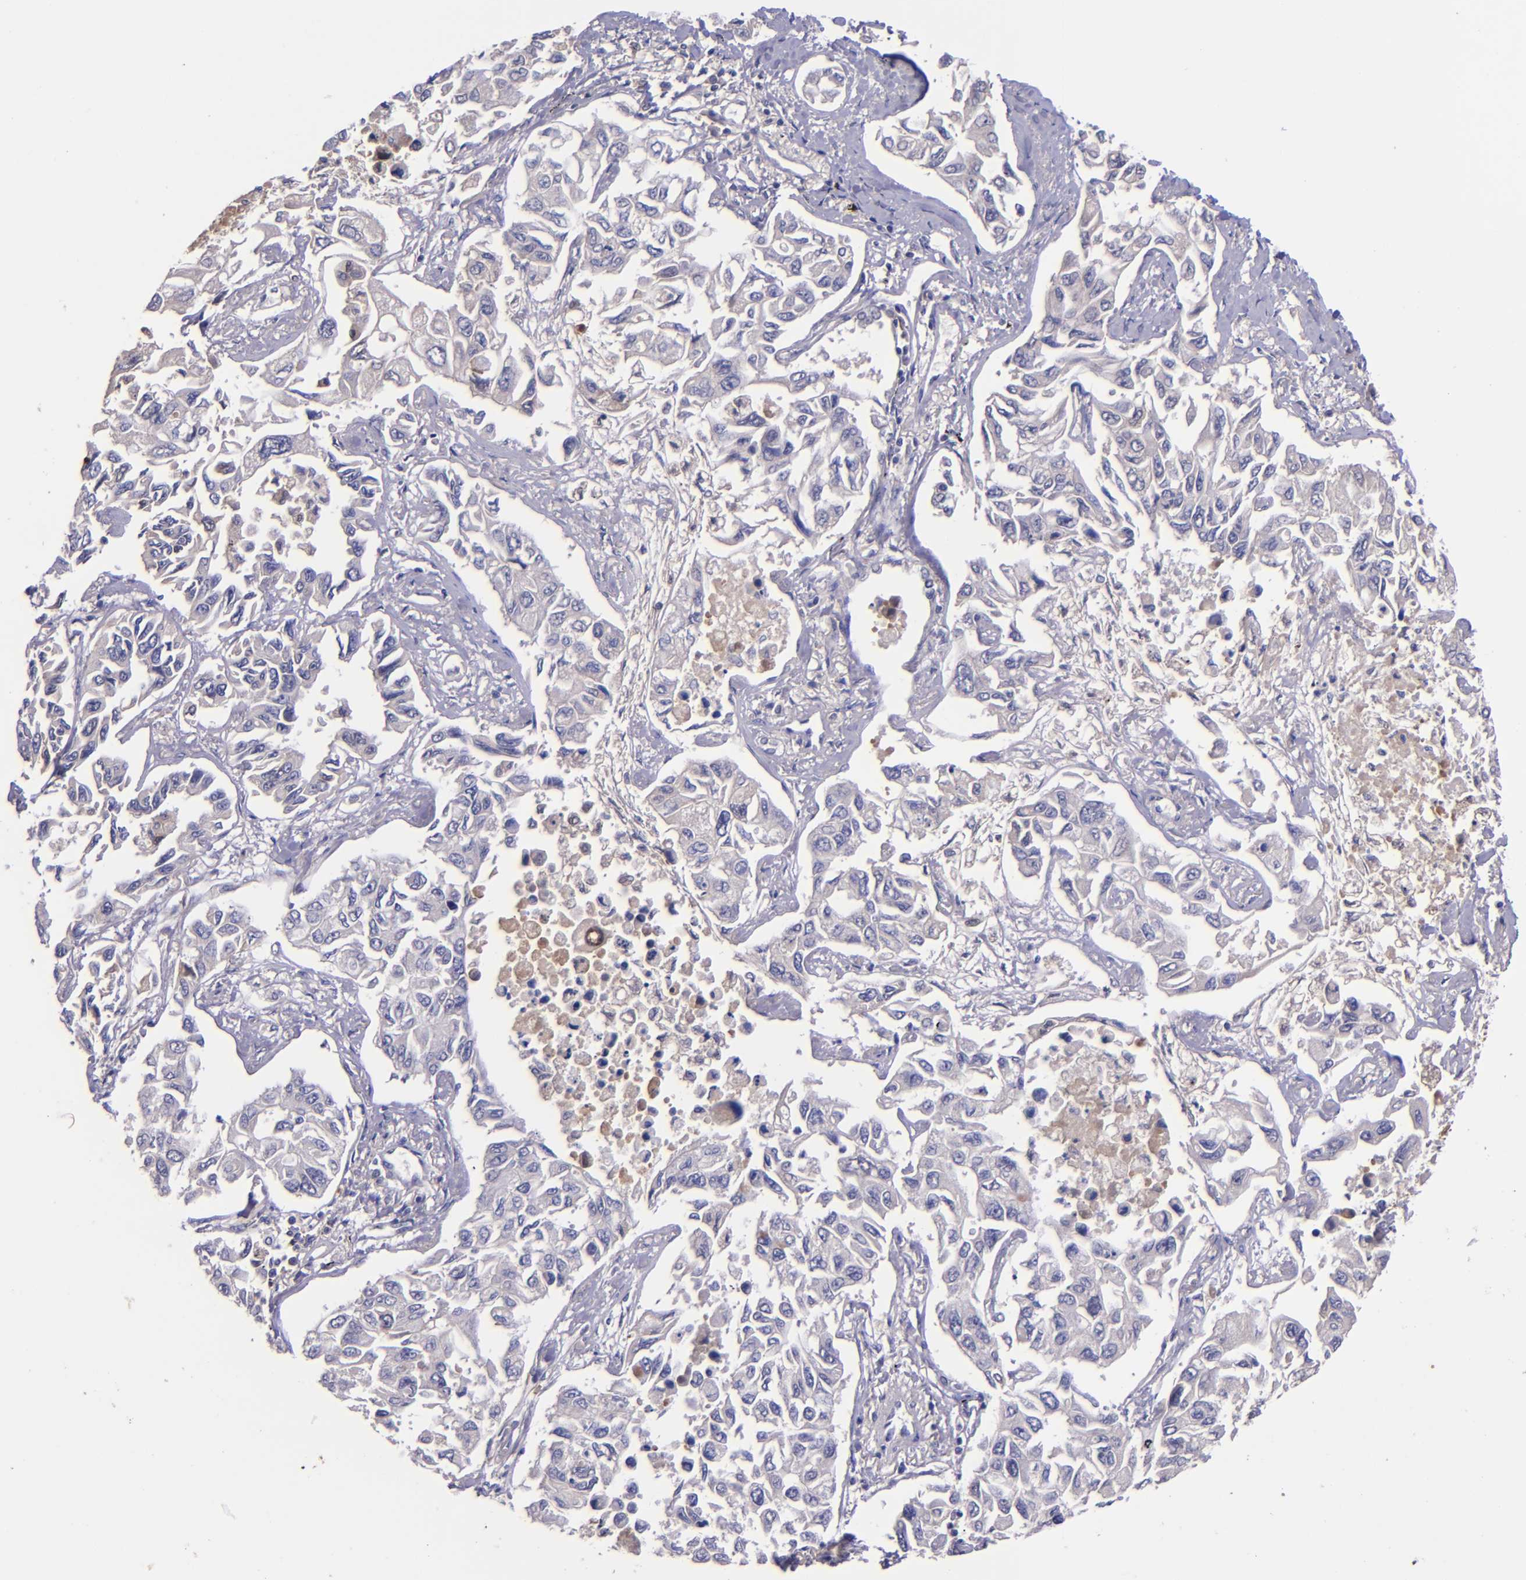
{"staining": {"intensity": "negative", "quantity": "none", "location": "none"}, "tissue": "lung cancer", "cell_type": "Tumor cells", "image_type": "cancer", "snomed": [{"axis": "morphology", "description": "Adenocarcinoma, NOS"}, {"axis": "topography", "description": "Lung"}], "caption": "Immunohistochemistry histopathology image of neoplastic tissue: human lung cancer stained with DAB exhibits no significant protein expression in tumor cells.", "gene": "KNG1", "patient": {"sex": "male", "age": 64}}